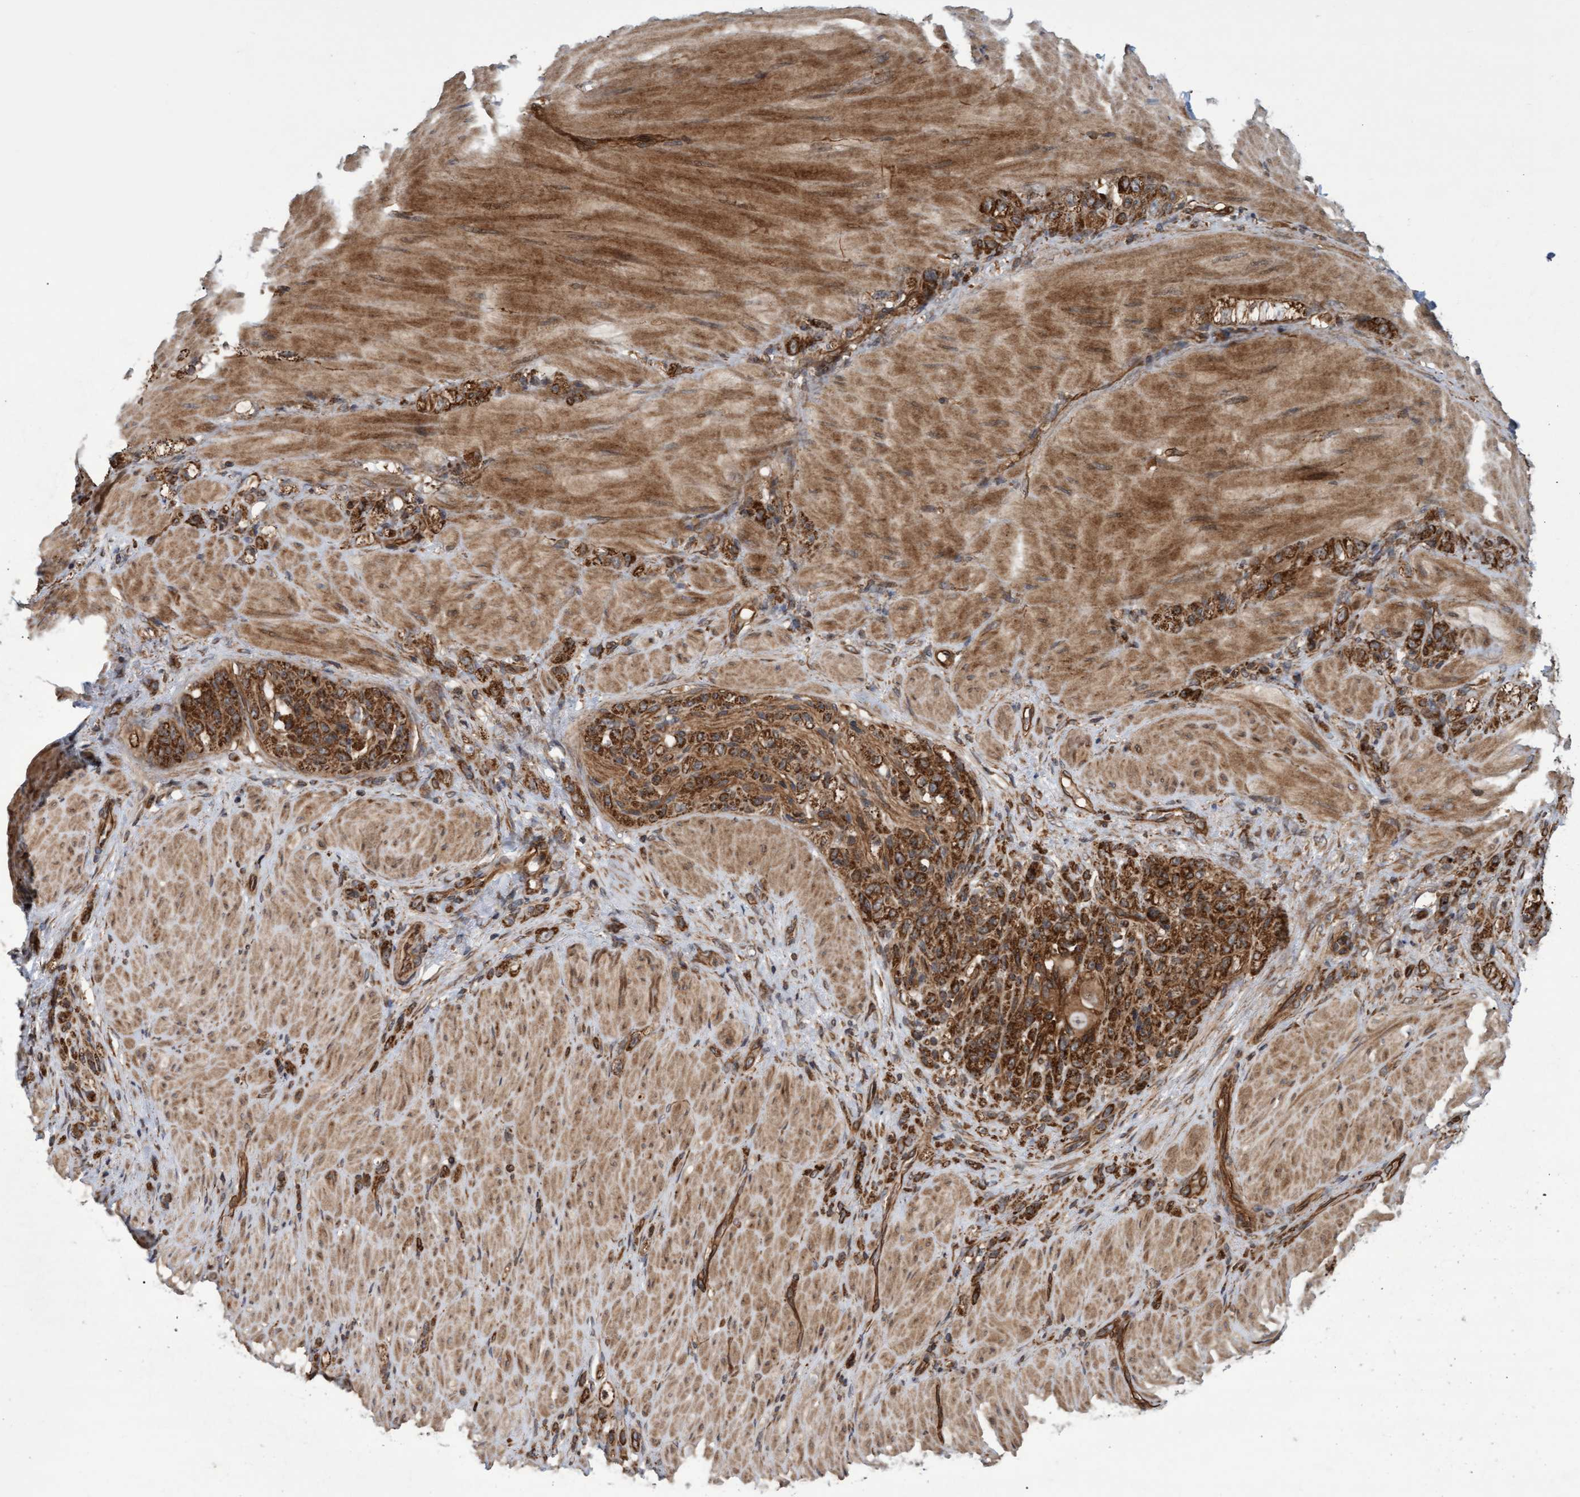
{"staining": {"intensity": "strong", "quantity": ">75%", "location": "cytoplasmic/membranous"}, "tissue": "stomach cancer", "cell_type": "Tumor cells", "image_type": "cancer", "snomed": [{"axis": "morphology", "description": "Normal tissue, NOS"}, {"axis": "morphology", "description": "Adenocarcinoma, NOS"}, {"axis": "topography", "description": "Stomach"}], "caption": "An immunohistochemistry (IHC) histopathology image of tumor tissue is shown. Protein staining in brown shows strong cytoplasmic/membranous positivity in adenocarcinoma (stomach) within tumor cells.", "gene": "TNFRSF10B", "patient": {"sex": "male", "age": 82}}